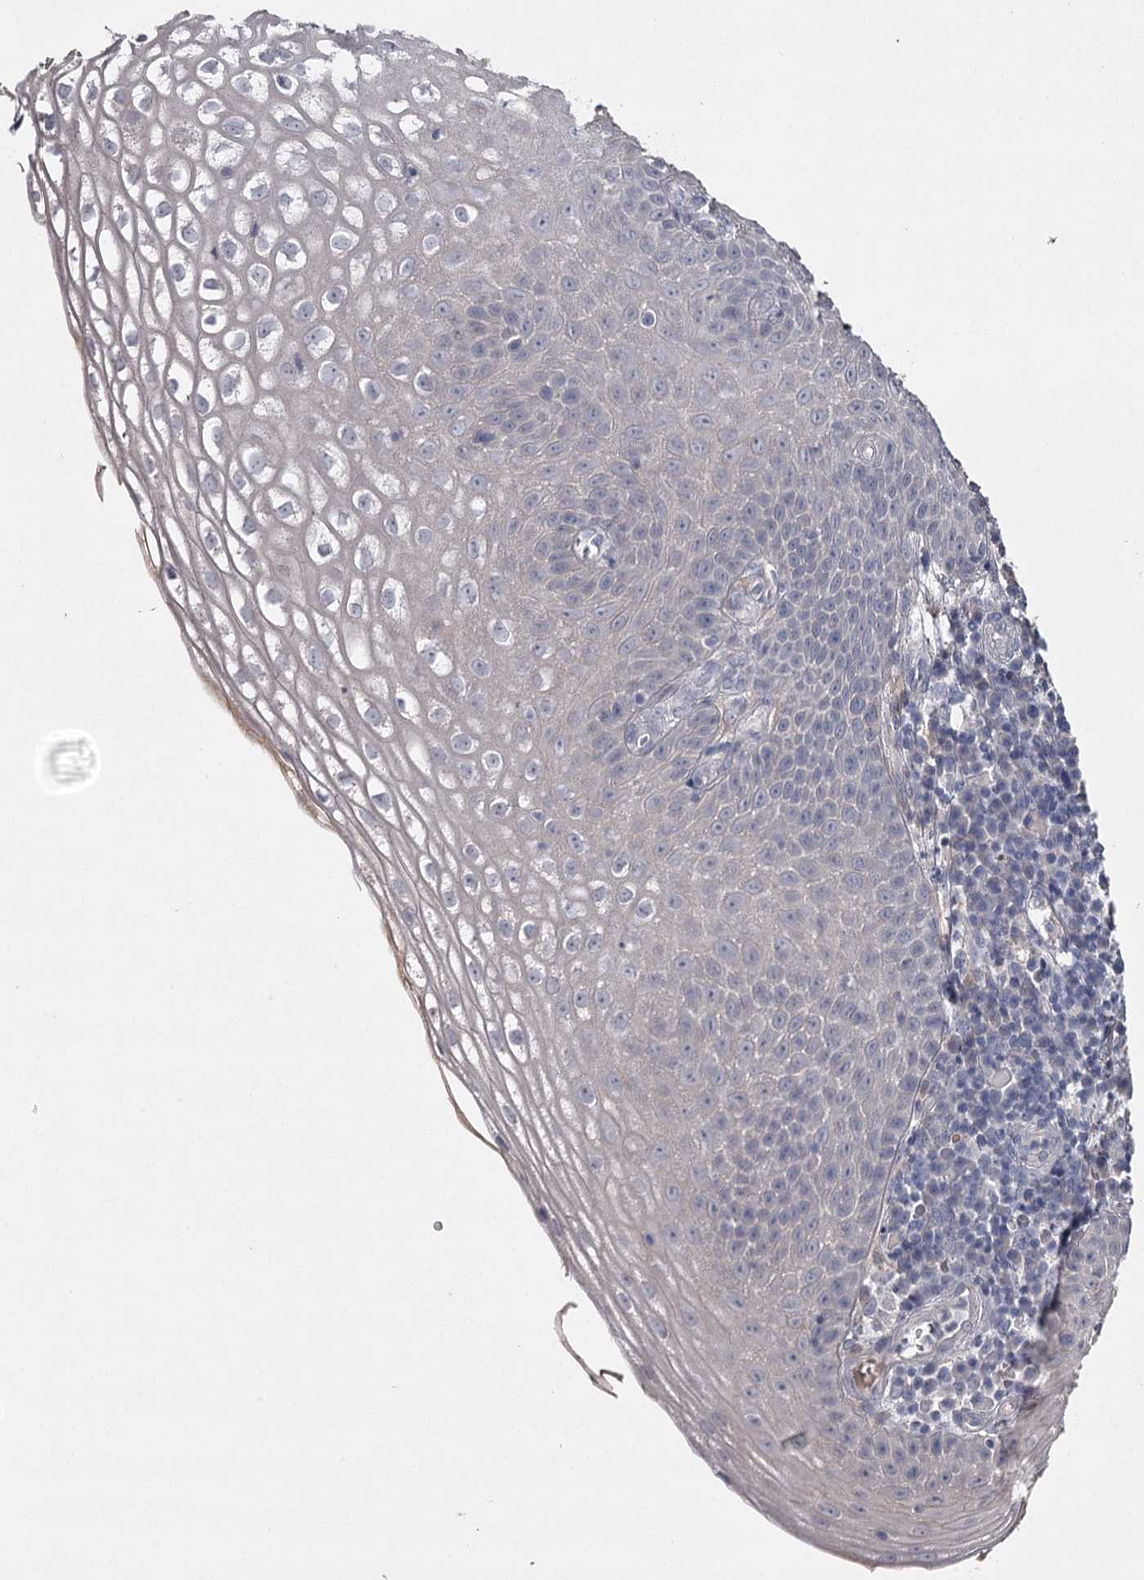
{"staining": {"intensity": "negative", "quantity": "none", "location": "none"}, "tissue": "cervical cancer", "cell_type": "Tumor cells", "image_type": "cancer", "snomed": [{"axis": "morphology", "description": "Squamous cell carcinoma, NOS"}, {"axis": "topography", "description": "Cervix"}], "caption": "DAB immunohistochemical staining of human cervical cancer reveals no significant expression in tumor cells.", "gene": "FDXACB1", "patient": {"sex": "female", "age": 34}}